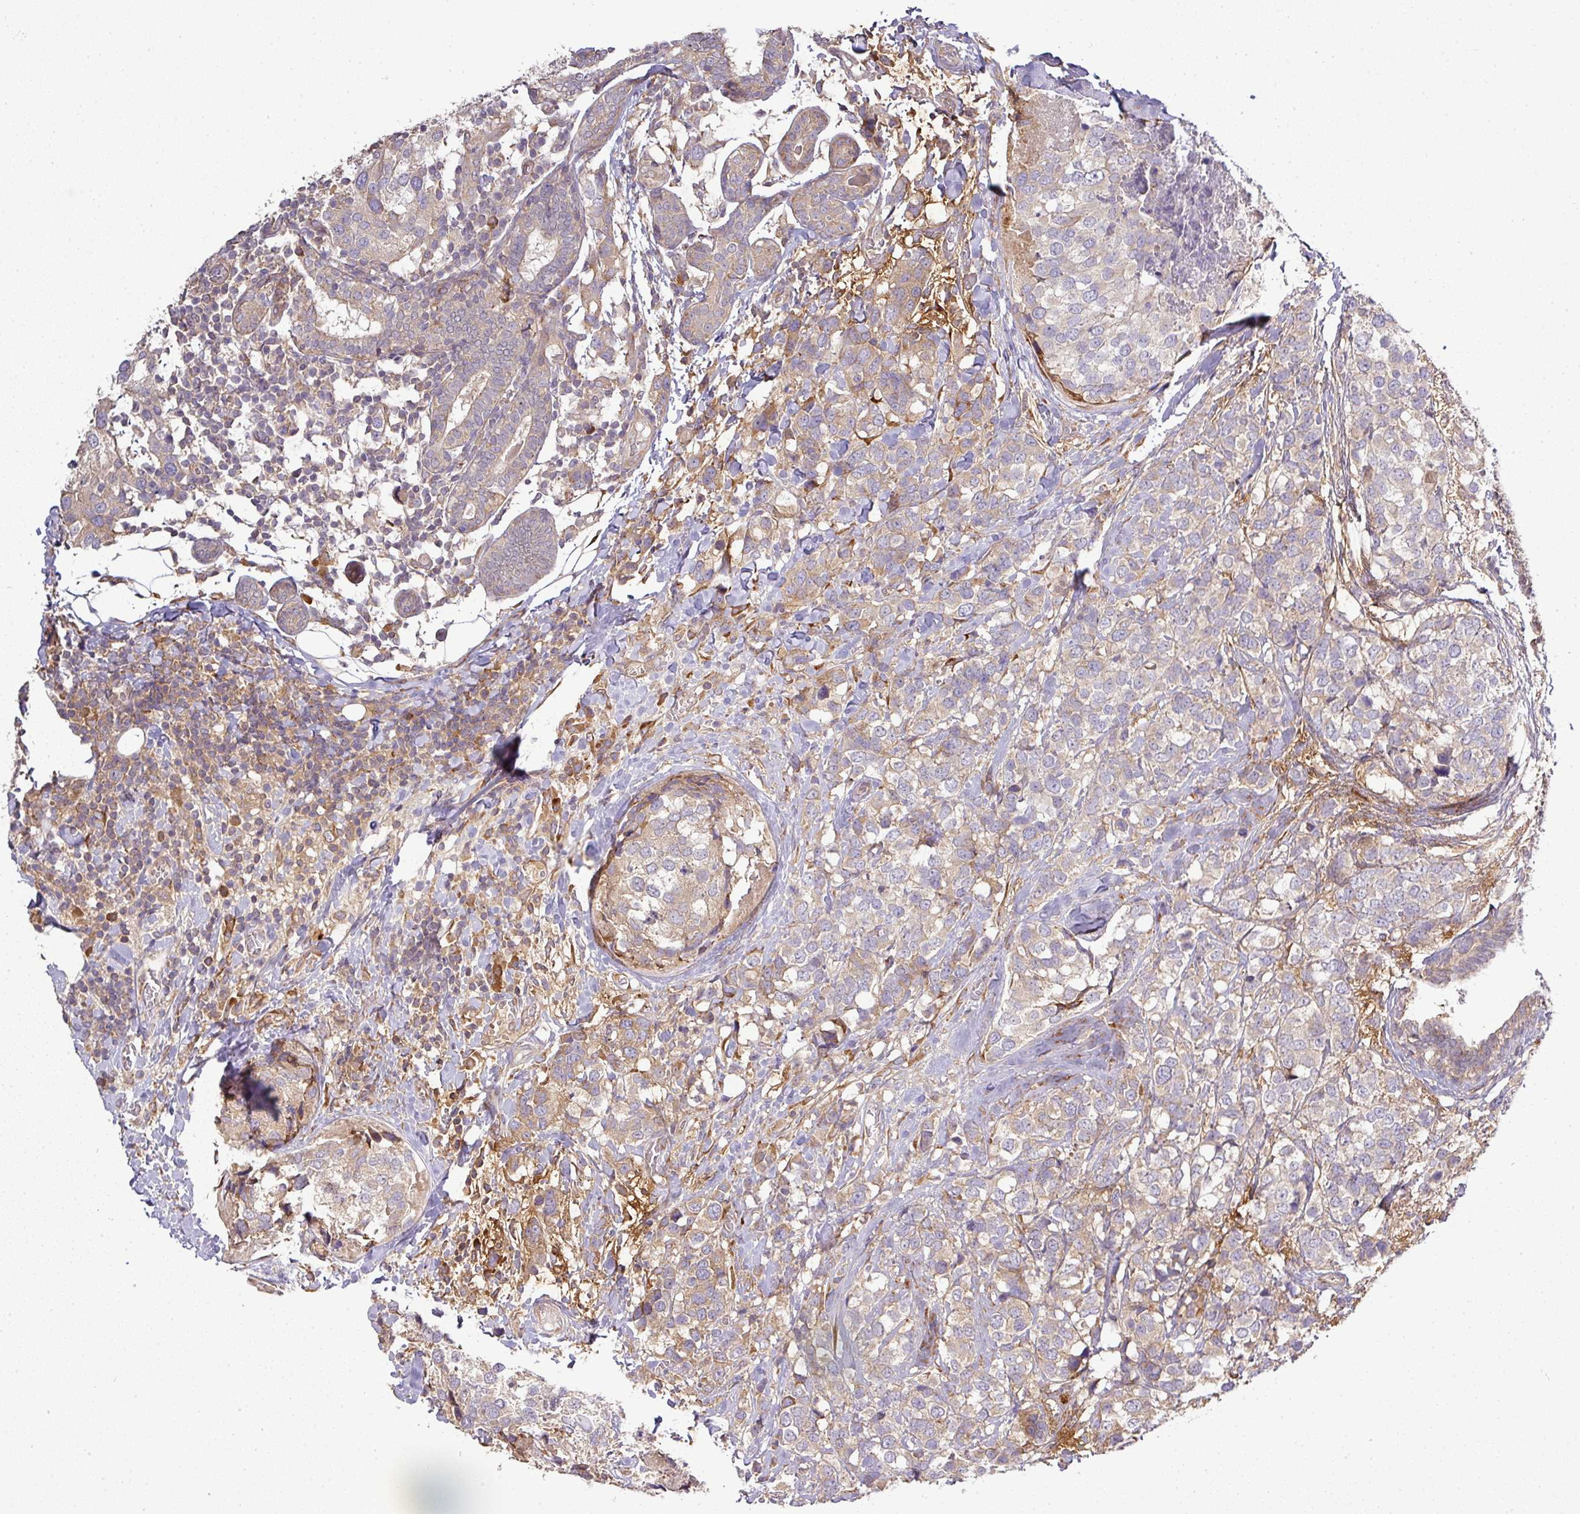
{"staining": {"intensity": "weak", "quantity": "<25%", "location": "cytoplasmic/membranous"}, "tissue": "breast cancer", "cell_type": "Tumor cells", "image_type": "cancer", "snomed": [{"axis": "morphology", "description": "Lobular carcinoma"}, {"axis": "topography", "description": "Breast"}], "caption": "There is no significant expression in tumor cells of breast cancer. (DAB immunohistochemistry visualized using brightfield microscopy, high magnification).", "gene": "GALP", "patient": {"sex": "female", "age": 59}}